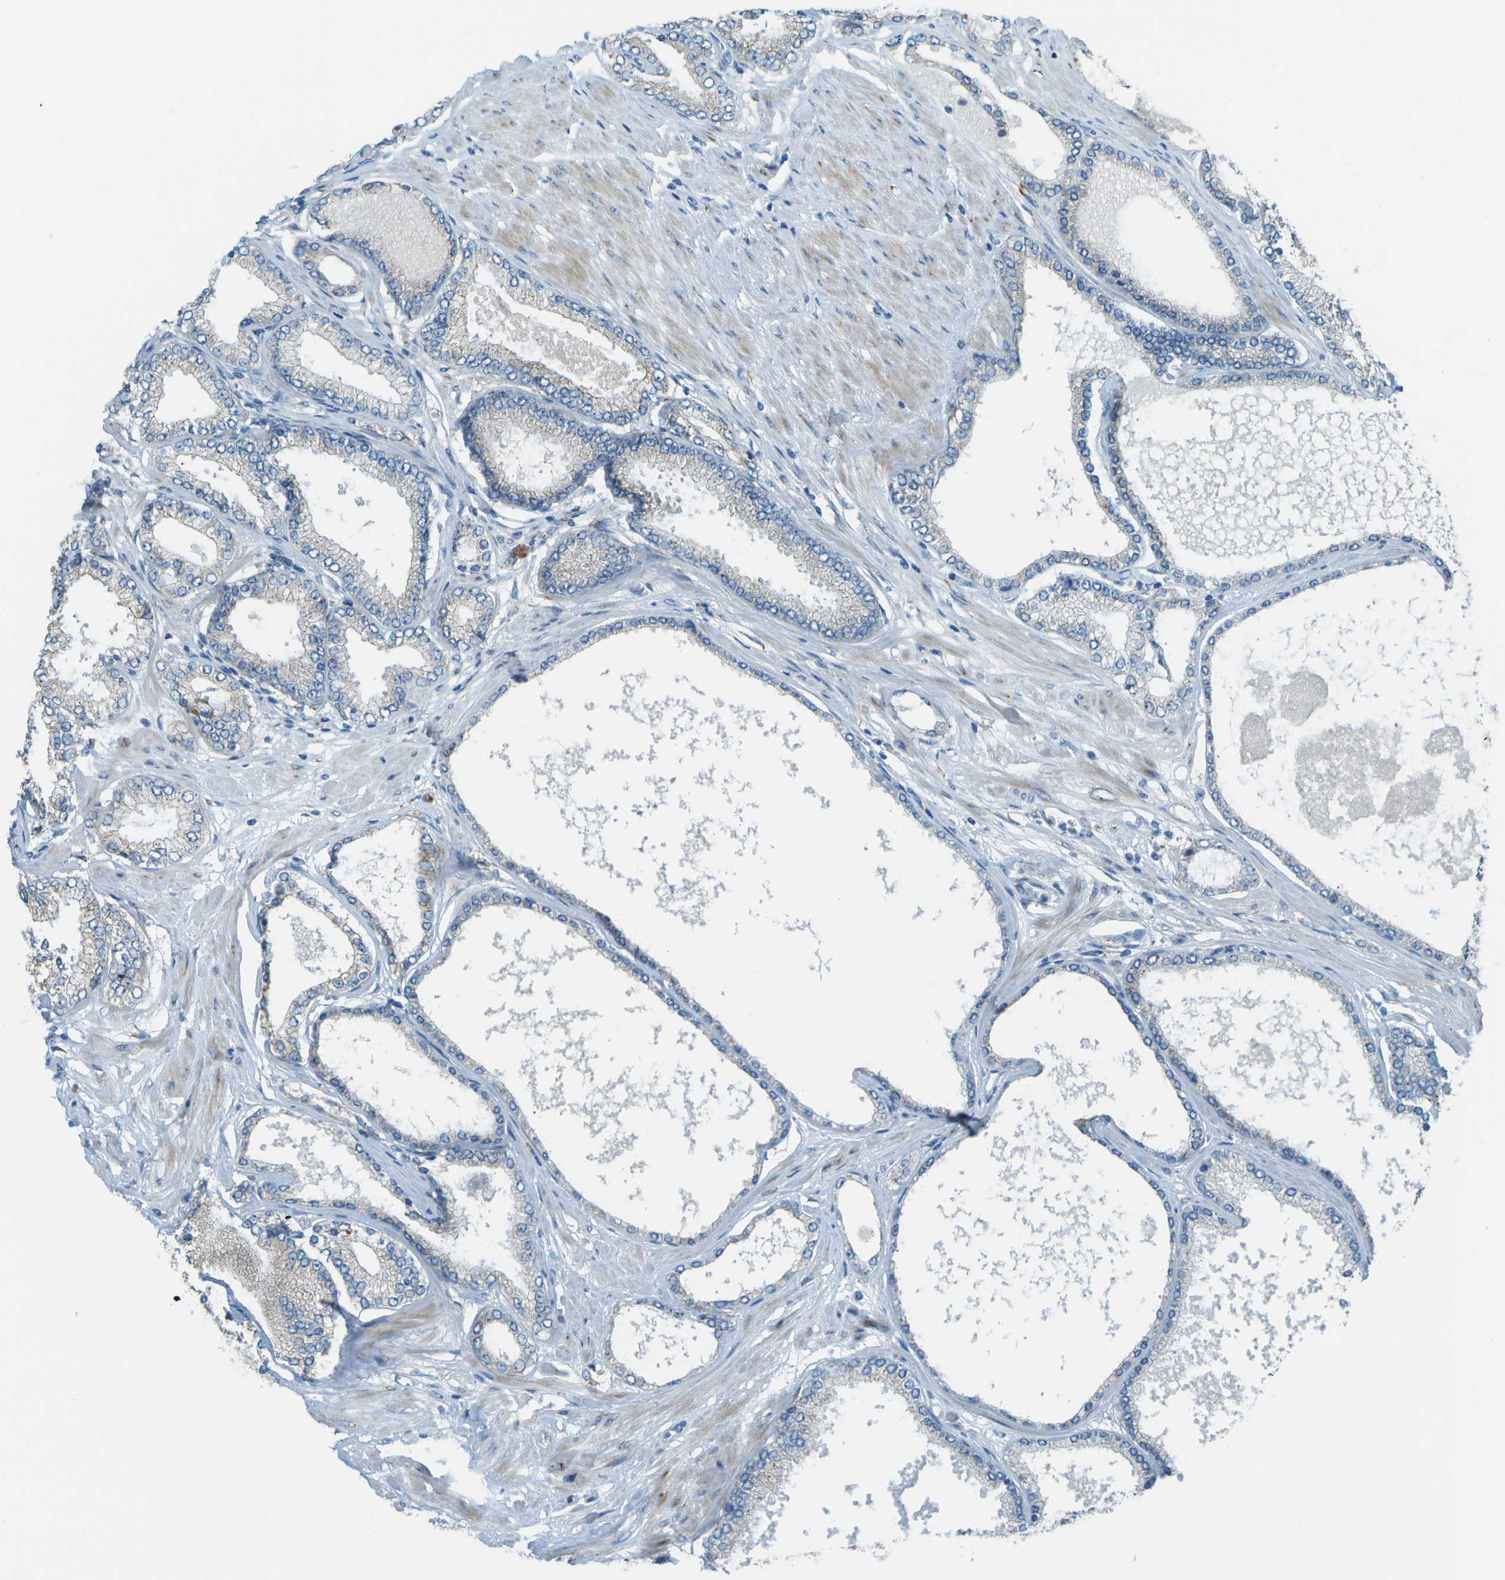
{"staining": {"intensity": "negative", "quantity": "none", "location": "none"}, "tissue": "prostate cancer", "cell_type": "Tumor cells", "image_type": "cancer", "snomed": [{"axis": "morphology", "description": "Adenocarcinoma, High grade"}, {"axis": "topography", "description": "Prostate"}], "caption": "Tumor cells show no significant positivity in prostate cancer.", "gene": "KCTD3", "patient": {"sex": "male", "age": 61}}